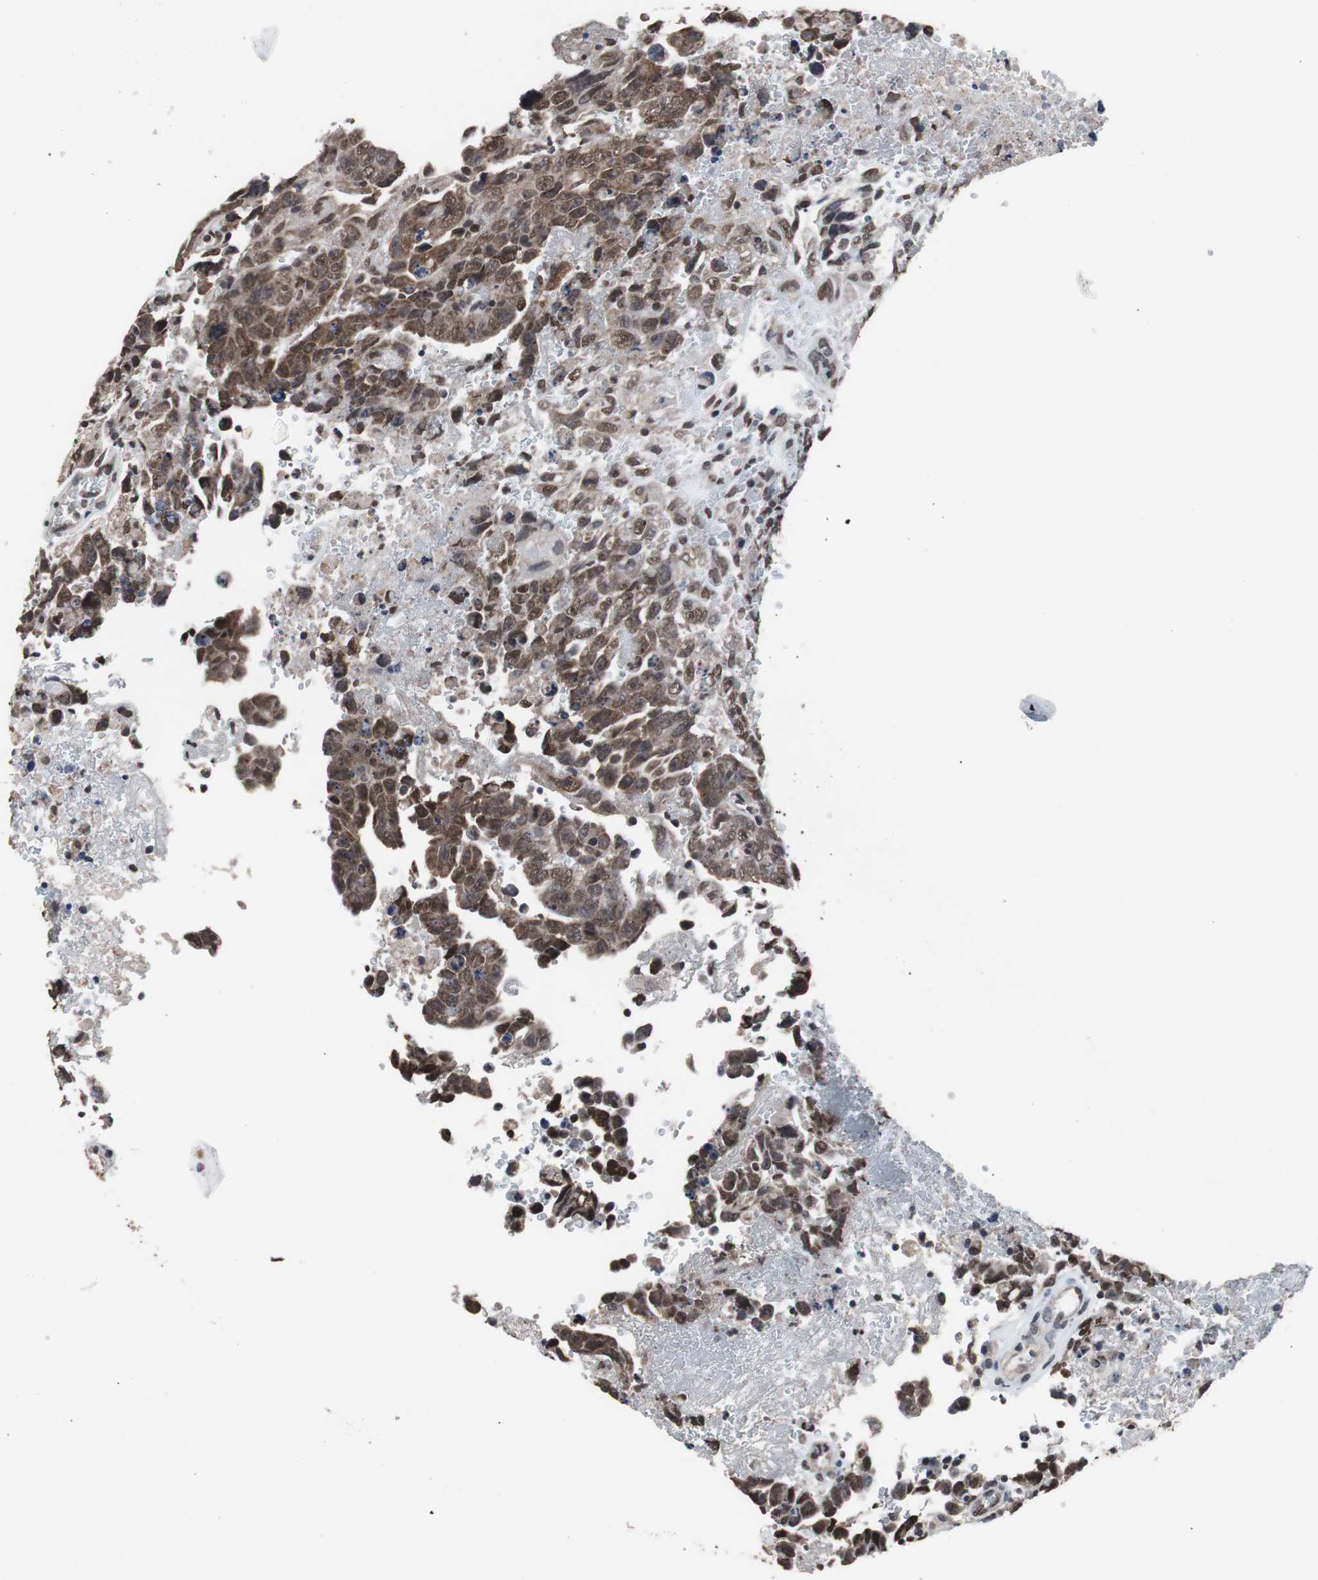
{"staining": {"intensity": "moderate", "quantity": ">75%", "location": "cytoplasmic/membranous,nuclear"}, "tissue": "testis cancer", "cell_type": "Tumor cells", "image_type": "cancer", "snomed": [{"axis": "morphology", "description": "Carcinoma, Embryonal, NOS"}, {"axis": "topography", "description": "Testis"}], "caption": "Testis cancer tissue displays moderate cytoplasmic/membranous and nuclear staining in about >75% of tumor cells", "gene": "MED27", "patient": {"sex": "male", "age": 28}}